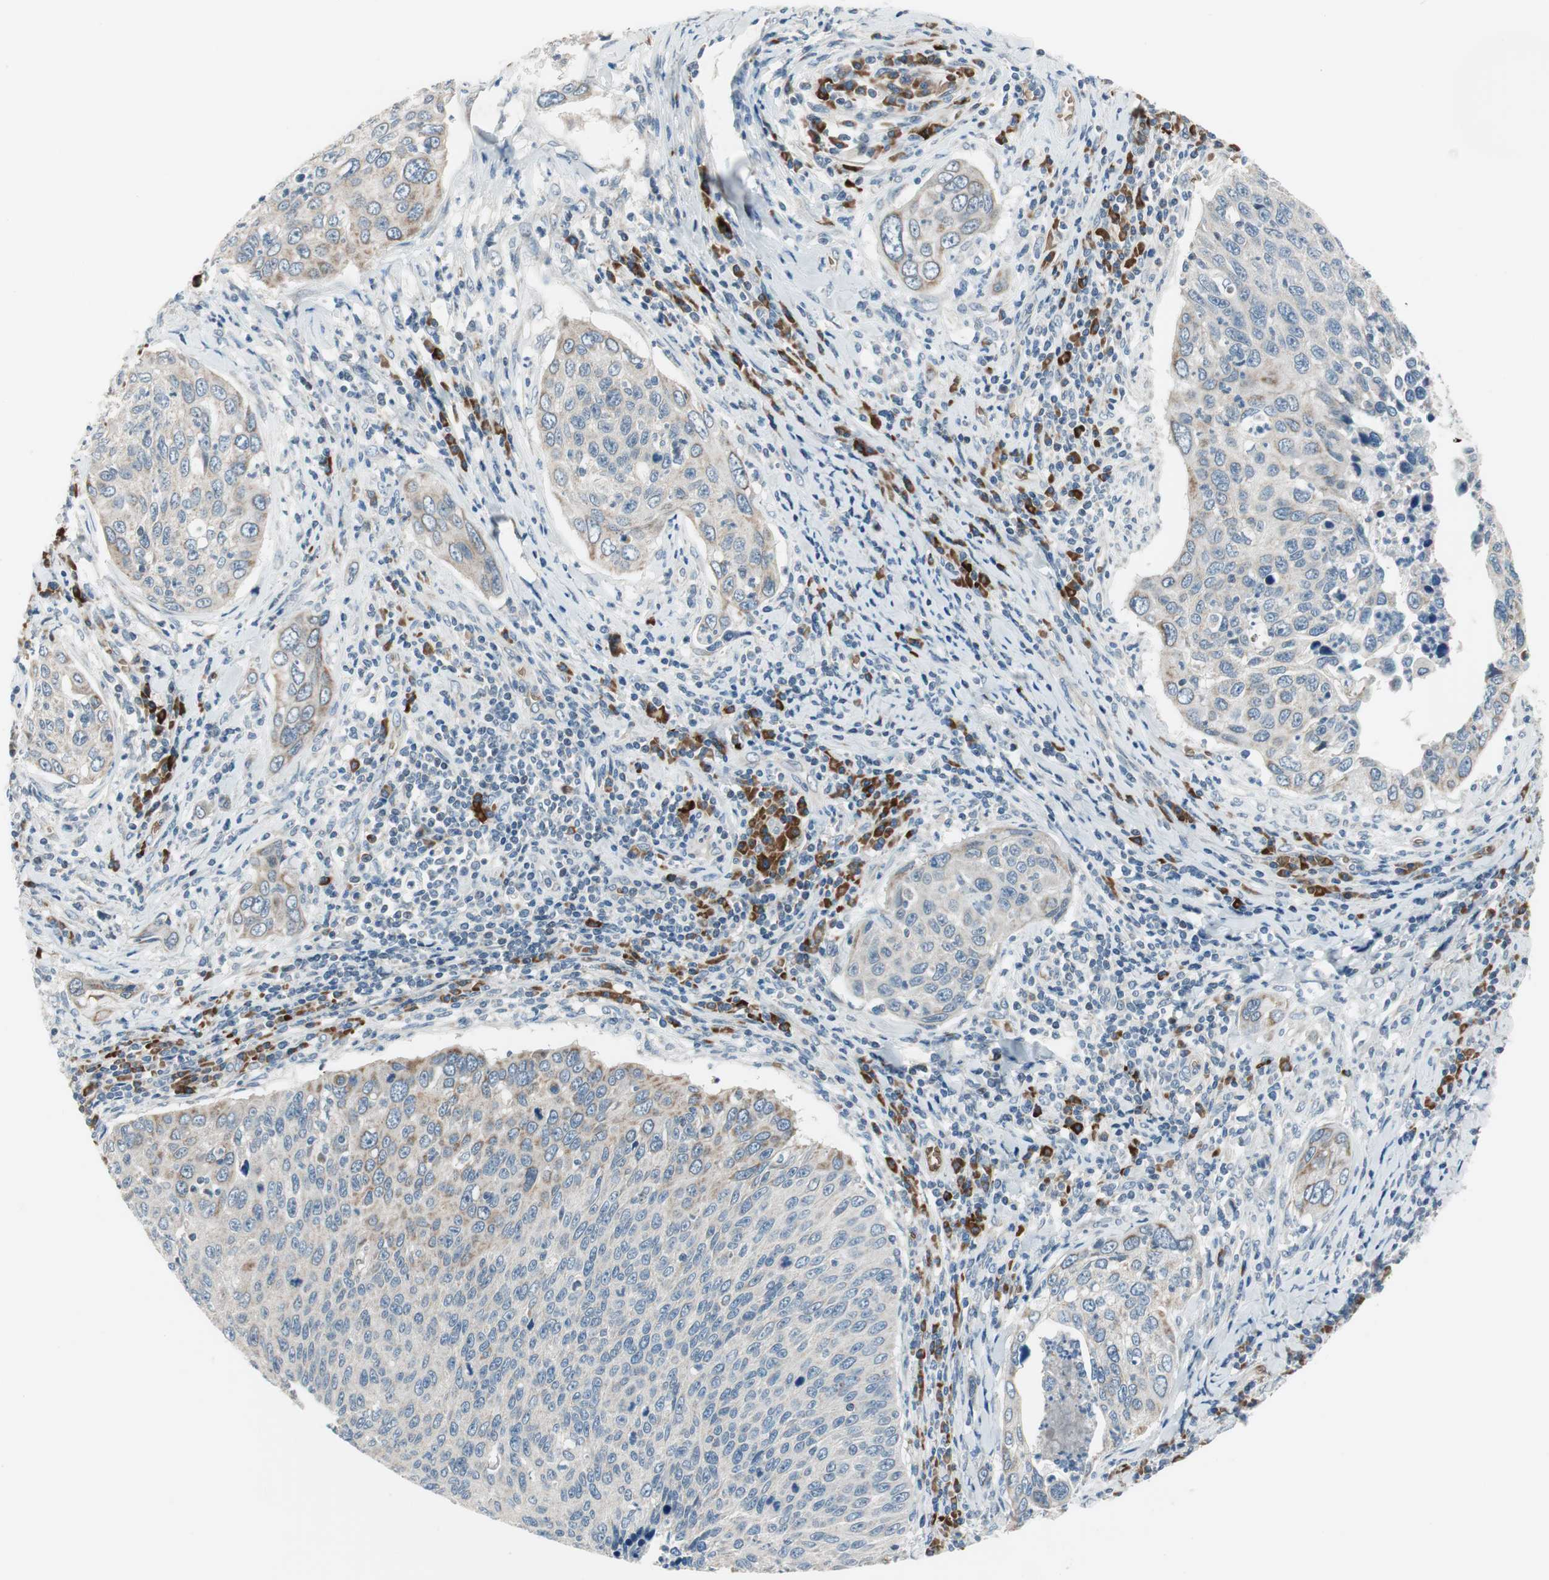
{"staining": {"intensity": "weak", "quantity": "25%-75%", "location": "cytoplasmic/membranous"}, "tissue": "cervical cancer", "cell_type": "Tumor cells", "image_type": "cancer", "snomed": [{"axis": "morphology", "description": "Squamous cell carcinoma, NOS"}, {"axis": "topography", "description": "Cervix"}], "caption": "This photomicrograph reveals IHC staining of cervical cancer, with low weak cytoplasmic/membranous staining in about 25%-75% of tumor cells.", "gene": "GYPC", "patient": {"sex": "female", "age": 53}}